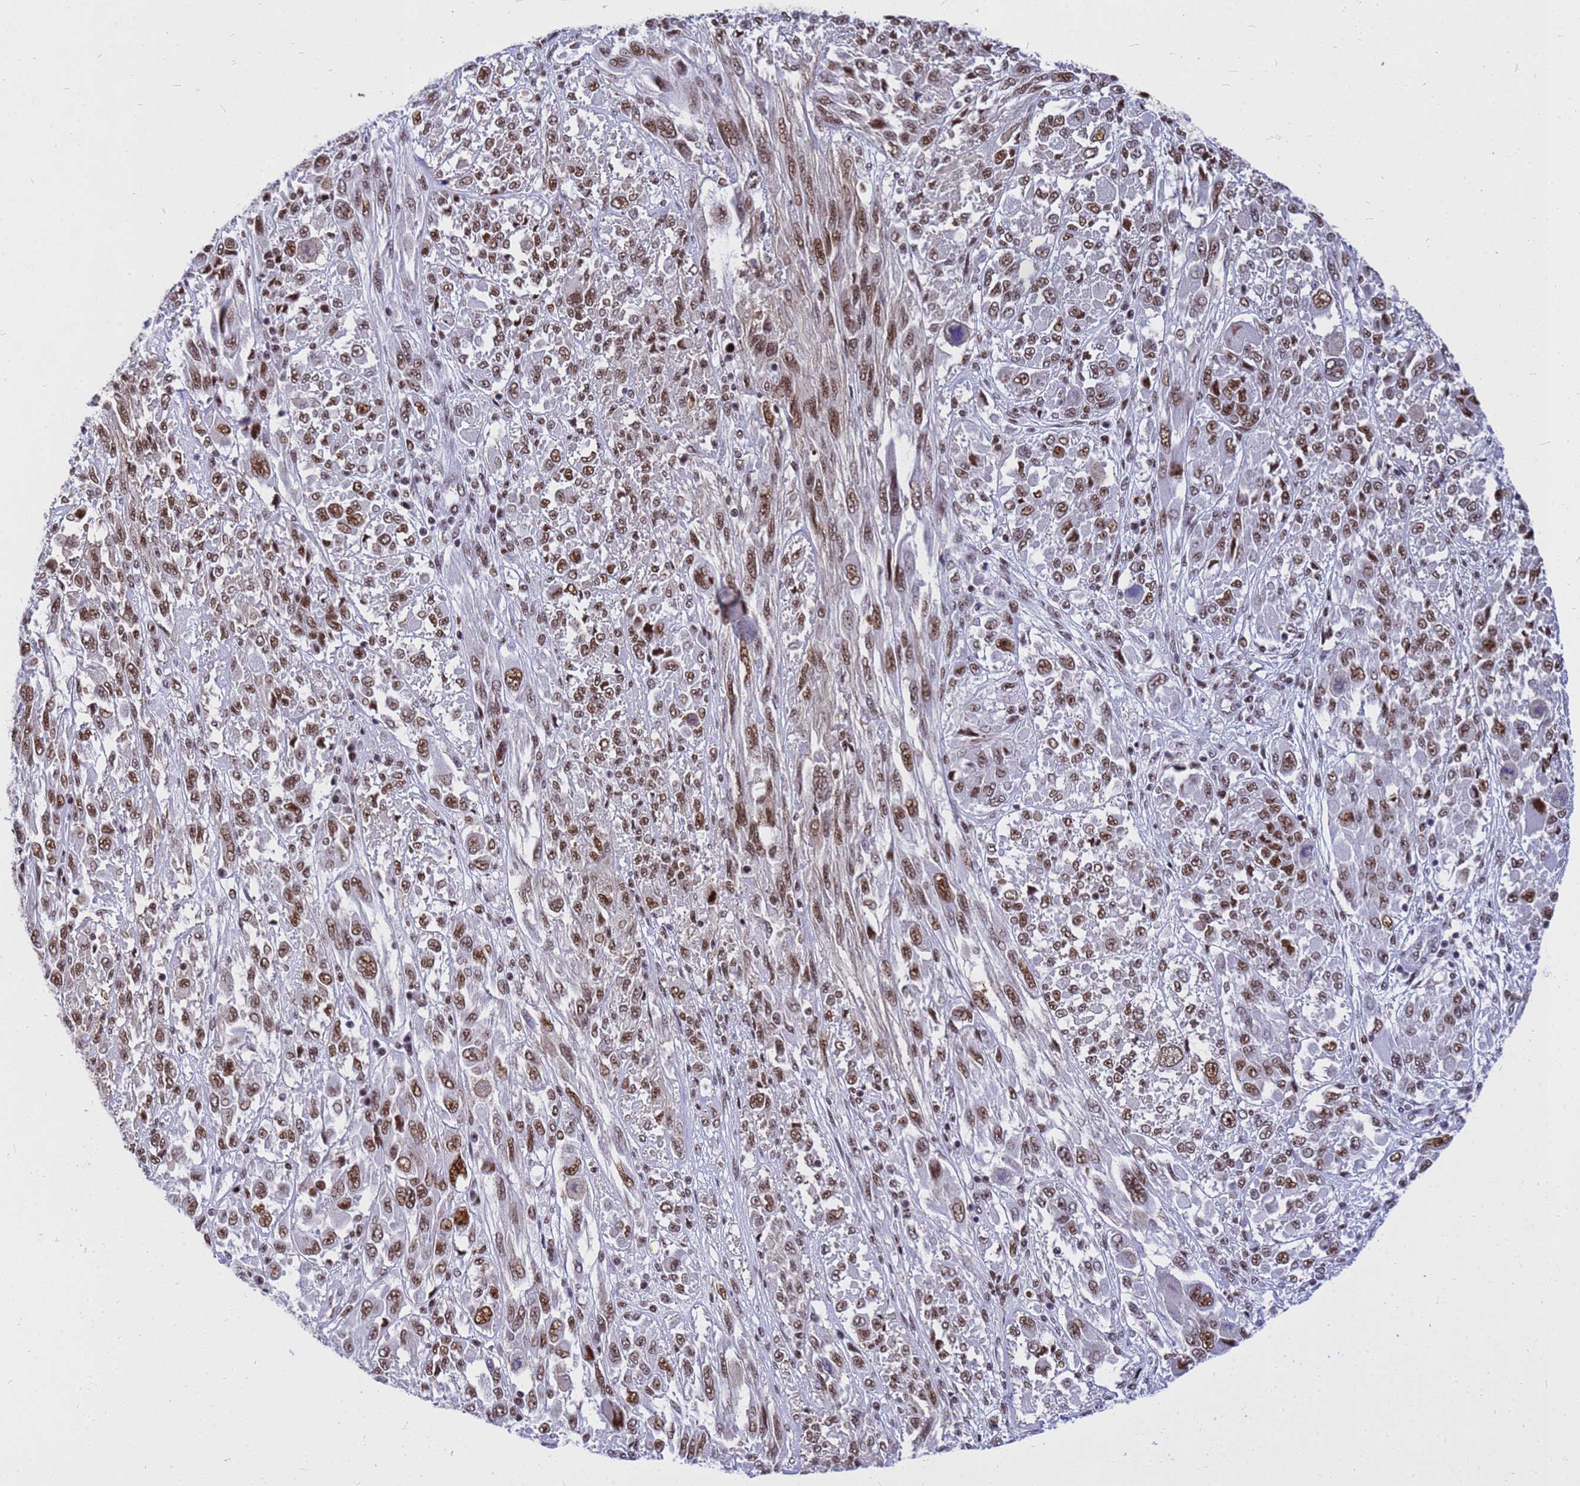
{"staining": {"intensity": "moderate", "quantity": ">75%", "location": "nuclear"}, "tissue": "melanoma", "cell_type": "Tumor cells", "image_type": "cancer", "snomed": [{"axis": "morphology", "description": "Malignant melanoma, NOS"}, {"axis": "topography", "description": "Skin"}], "caption": "Melanoma stained for a protein (brown) reveals moderate nuclear positive staining in approximately >75% of tumor cells.", "gene": "SART3", "patient": {"sex": "female", "age": 91}}